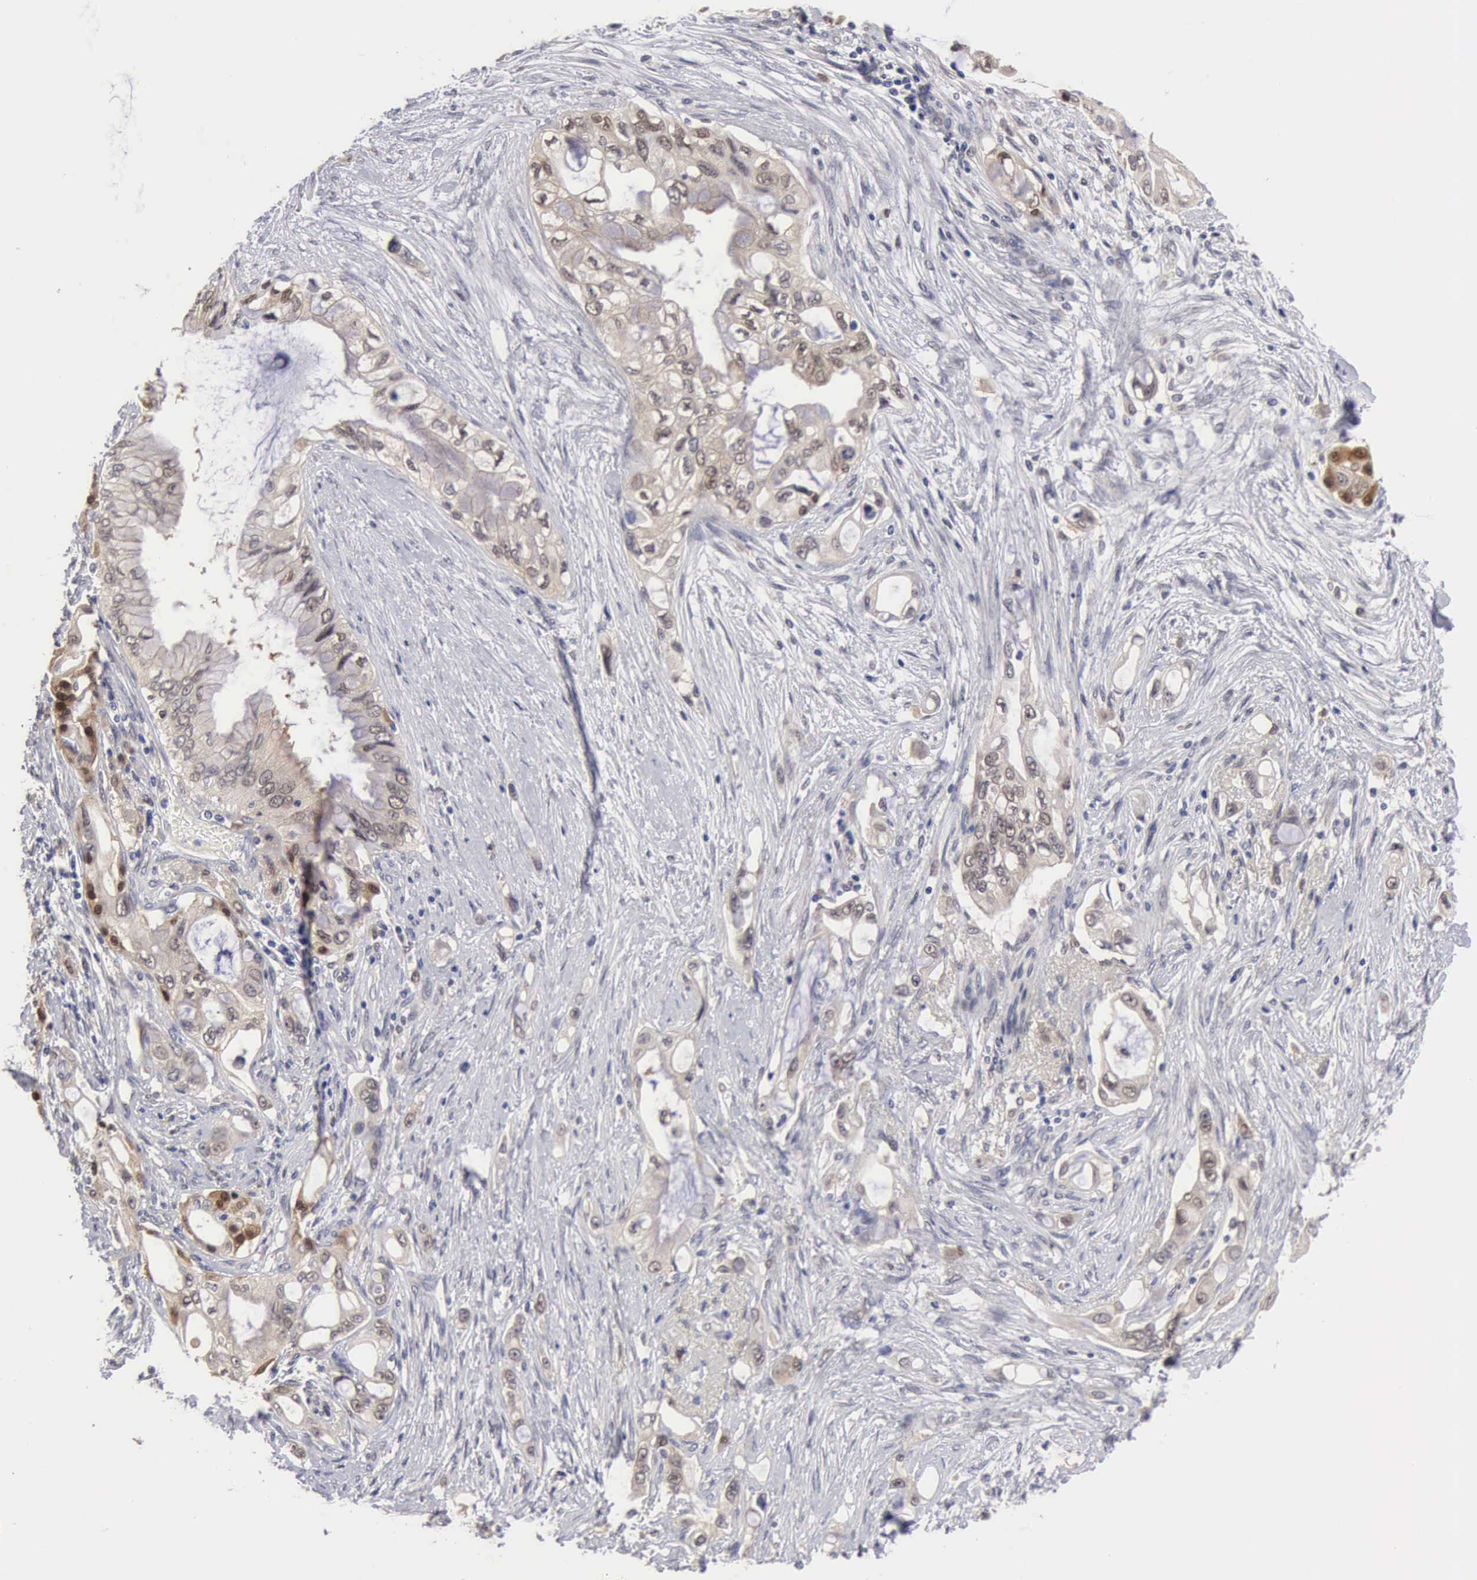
{"staining": {"intensity": "weak", "quantity": ">75%", "location": "cytoplasmic/membranous"}, "tissue": "pancreatic cancer", "cell_type": "Tumor cells", "image_type": "cancer", "snomed": [{"axis": "morphology", "description": "Adenocarcinoma, NOS"}, {"axis": "topography", "description": "Pancreas"}], "caption": "High-magnification brightfield microscopy of pancreatic adenocarcinoma stained with DAB (3,3'-diaminobenzidine) (brown) and counterstained with hematoxylin (blue). tumor cells exhibit weak cytoplasmic/membranous expression is identified in approximately>75% of cells.", "gene": "PTGR2", "patient": {"sex": "female", "age": 70}}